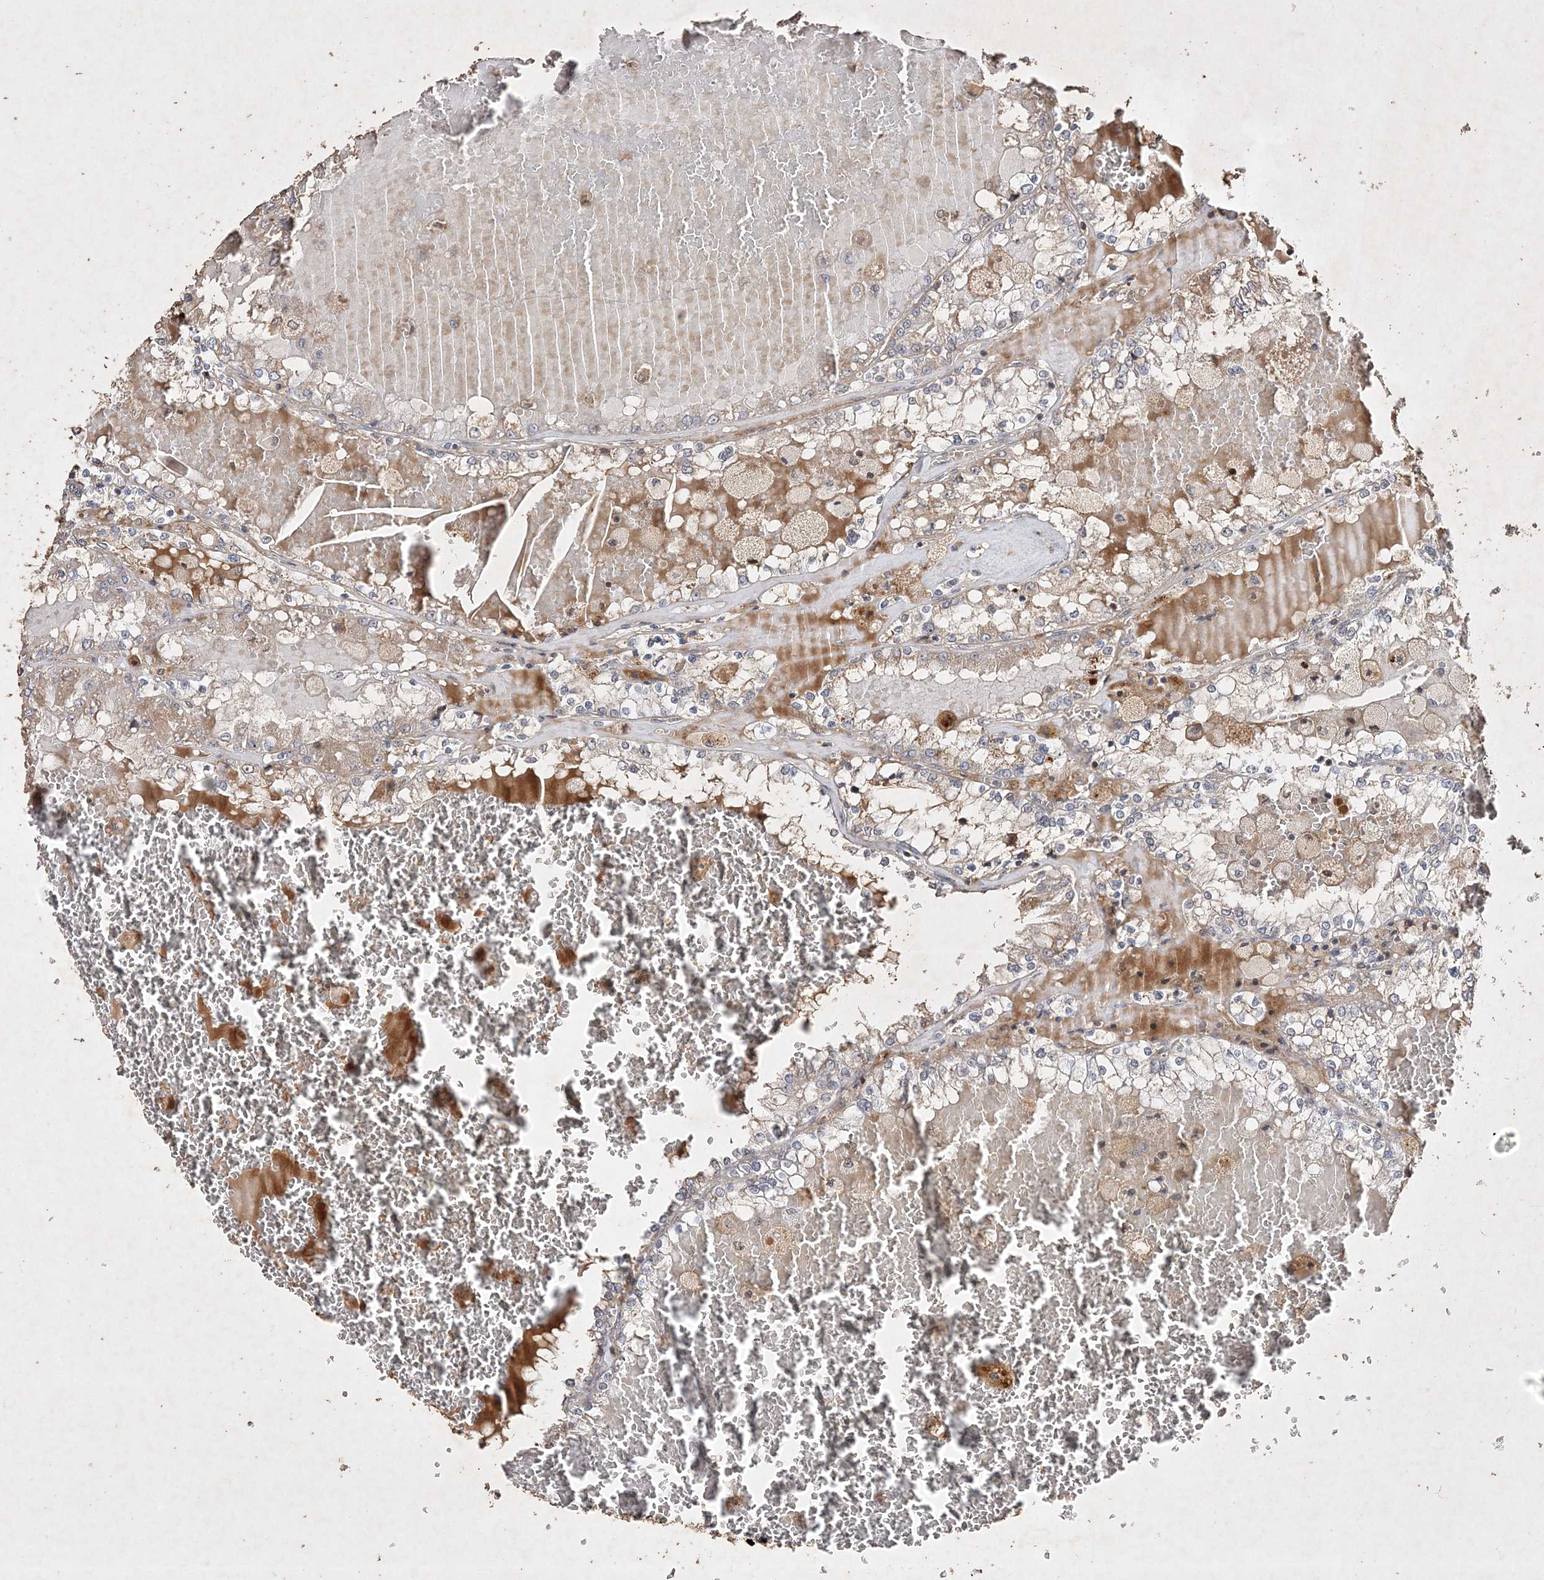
{"staining": {"intensity": "negative", "quantity": "none", "location": "none"}, "tissue": "renal cancer", "cell_type": "Tumor cells", "image_type": "cancer", "snomed": [{"axis": "morphology", "description": "Adenocarcinoma, NOS"}, {"axis": "topography", "description": "Kidney"}], "caption": "IHC of adenocarcinoma (renal) exhibits no expression in tumor cells.", "gene": "C3orf38", "patient": {"sex": "female", "age": 56}}